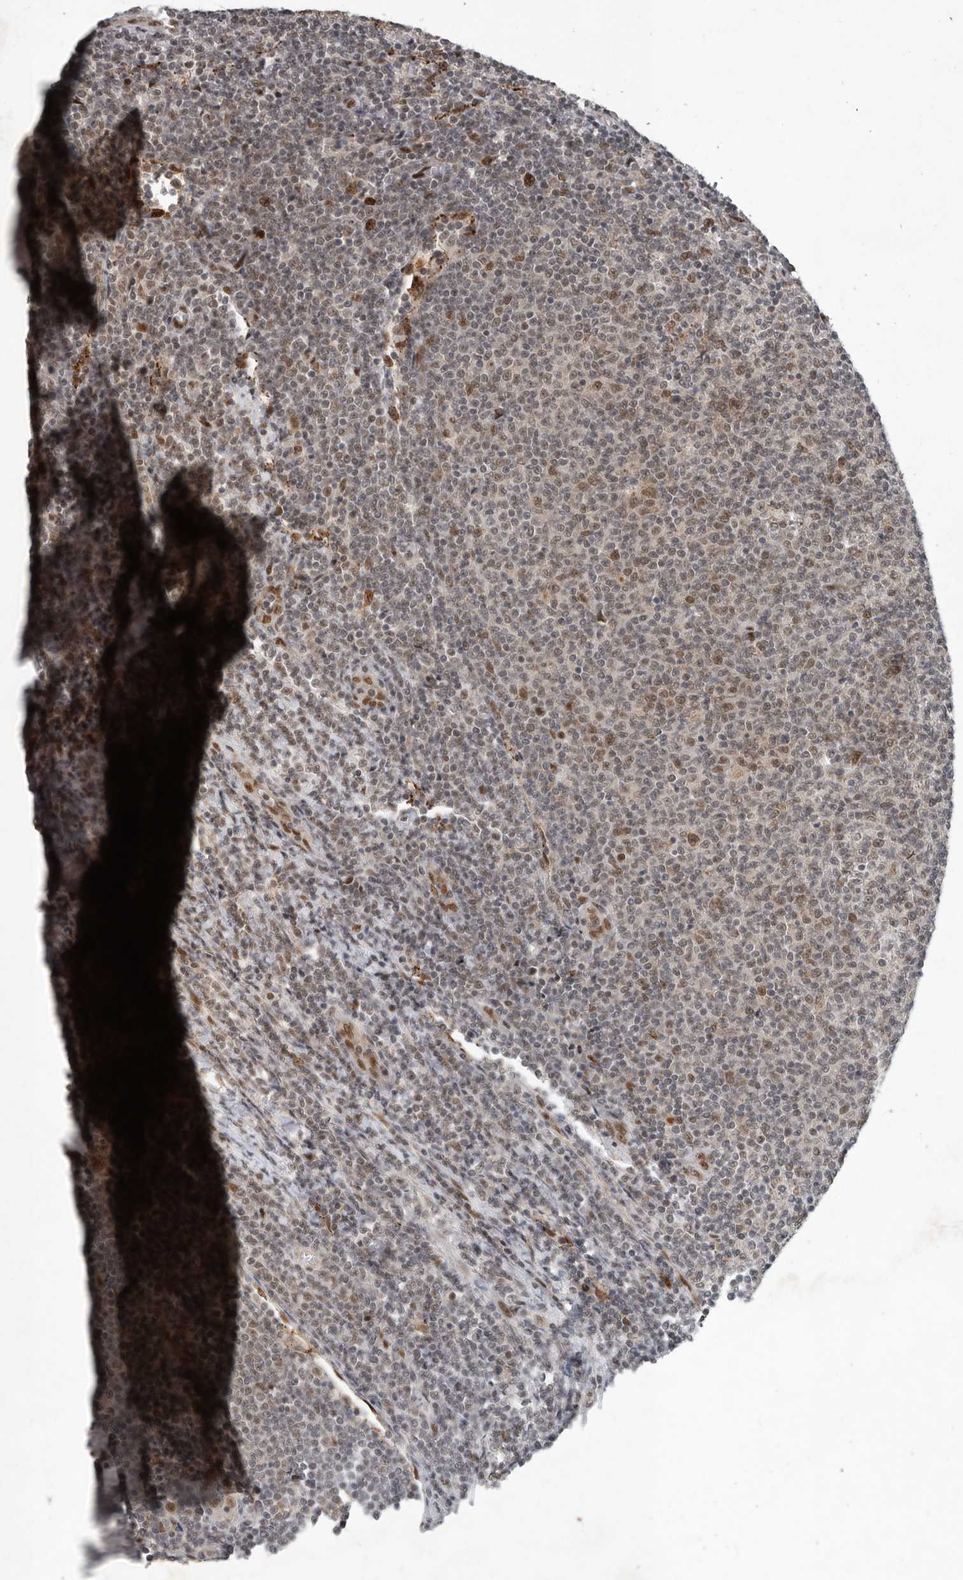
{"staining": {"intensity": "weak", "quantity": "<25%", "location": "nuclear"}, "tissue": "lymphoma", "cell_type": "Tumor cells", "image_type": "cancer", "snomed": [{"axis": "morphology", "description": "Malignant lymphoma, non-Hodgkin's type, Low grade"}, {"axis": "topography", "description": "Lymph node"}], "caption": "Immunohistochemical staining of human lymphoma exhibits no significant positivity in tumor cells. (DAB immunohistochemistry (IHC) with hematoxylin counter stain).", "gene": "CDC27", "patient": {"sex": "male", "age": 66}}